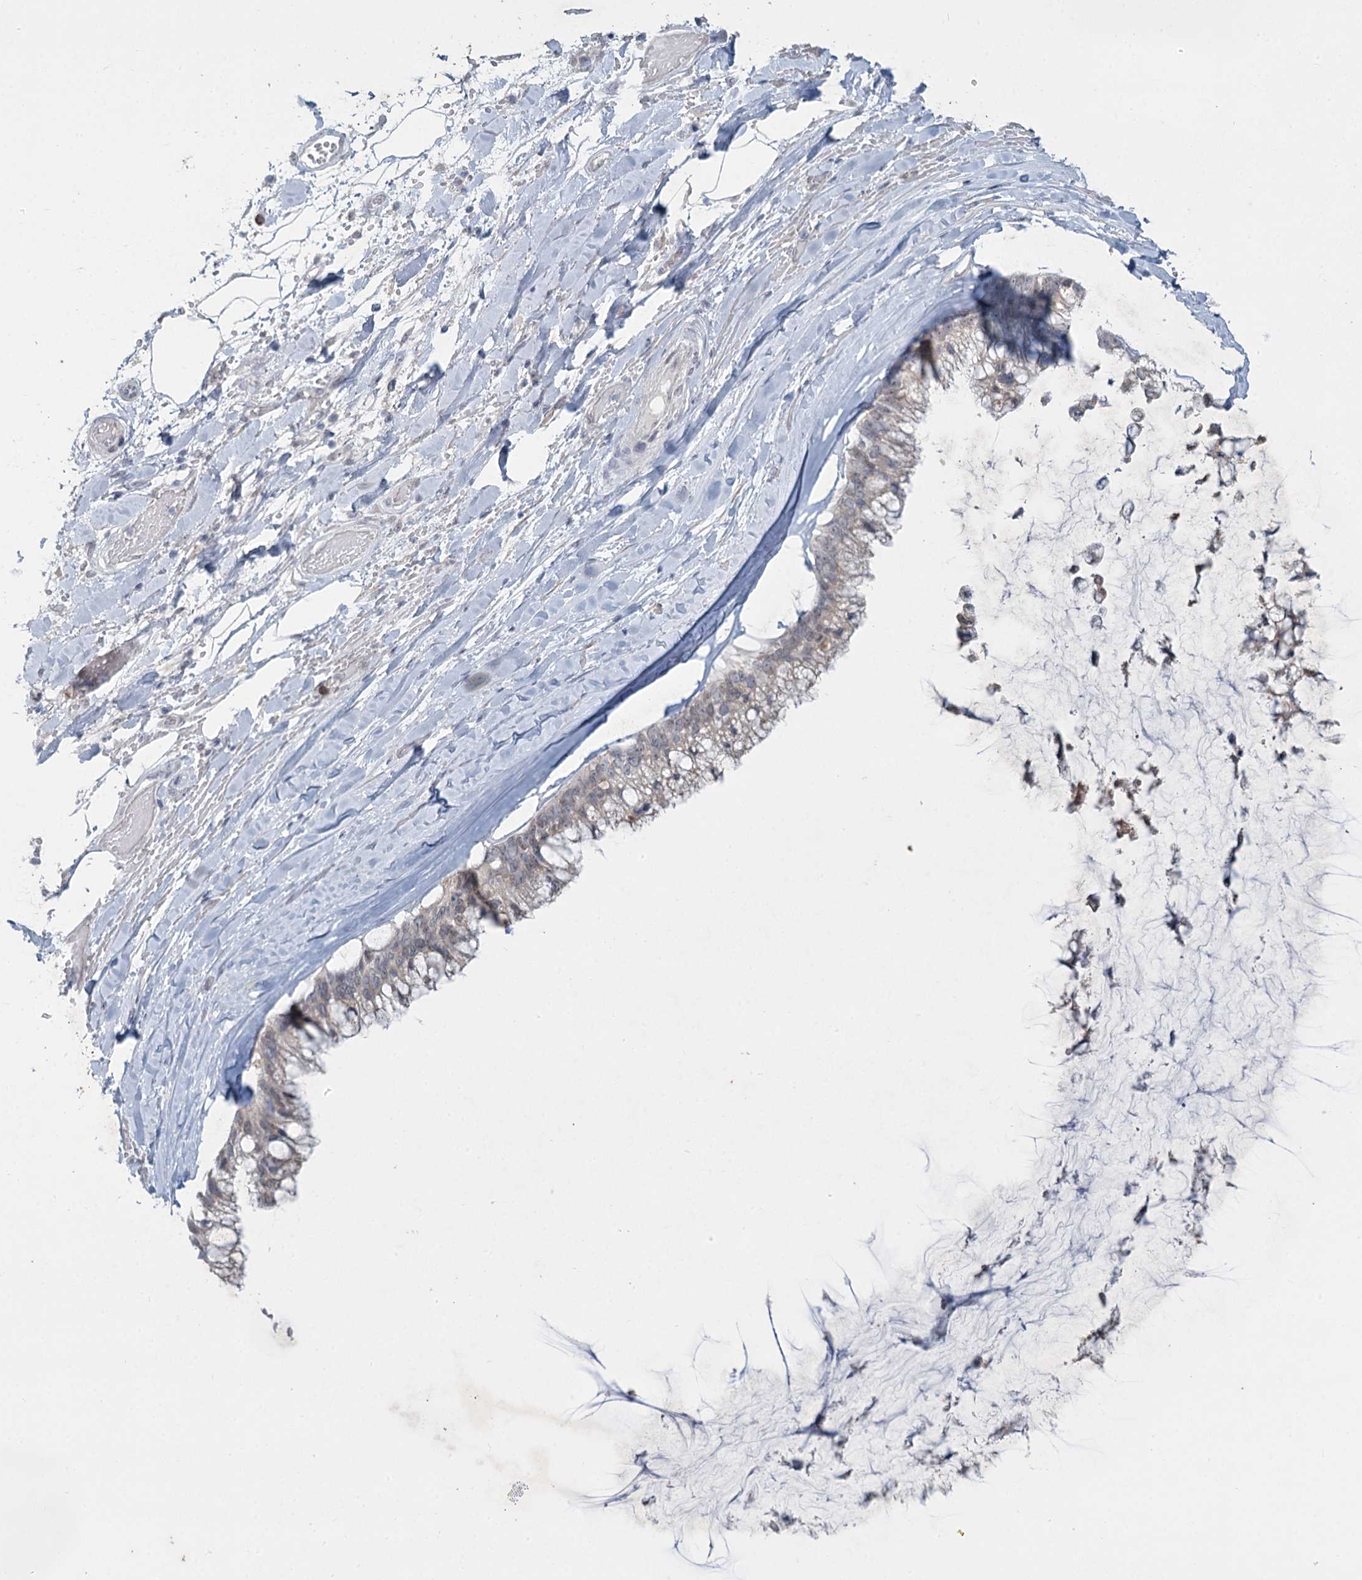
{"staining": {"intensity": "weak", "quantity": "<25%", "location": "nuclear"}, "tissue": "ovarian cancer", "cell_type": "Tumor cells", "image_type": "cancer", "snomed": [{"axis": "morphology", "description": "Cystadenocarcinoma, mucinous, NOS"}, {"axis": "topography", "description": "Ovary"}], "caption": "DAB (3,3'-diaminobenzidine) immunohistochemical staining of human ovarian cancer (mucinous cystadenocarcinoma) demonstrates no significant staining in tumor cells.", "gene": "ABITRAM", "patient": {"sex": "female", "age": 39}}